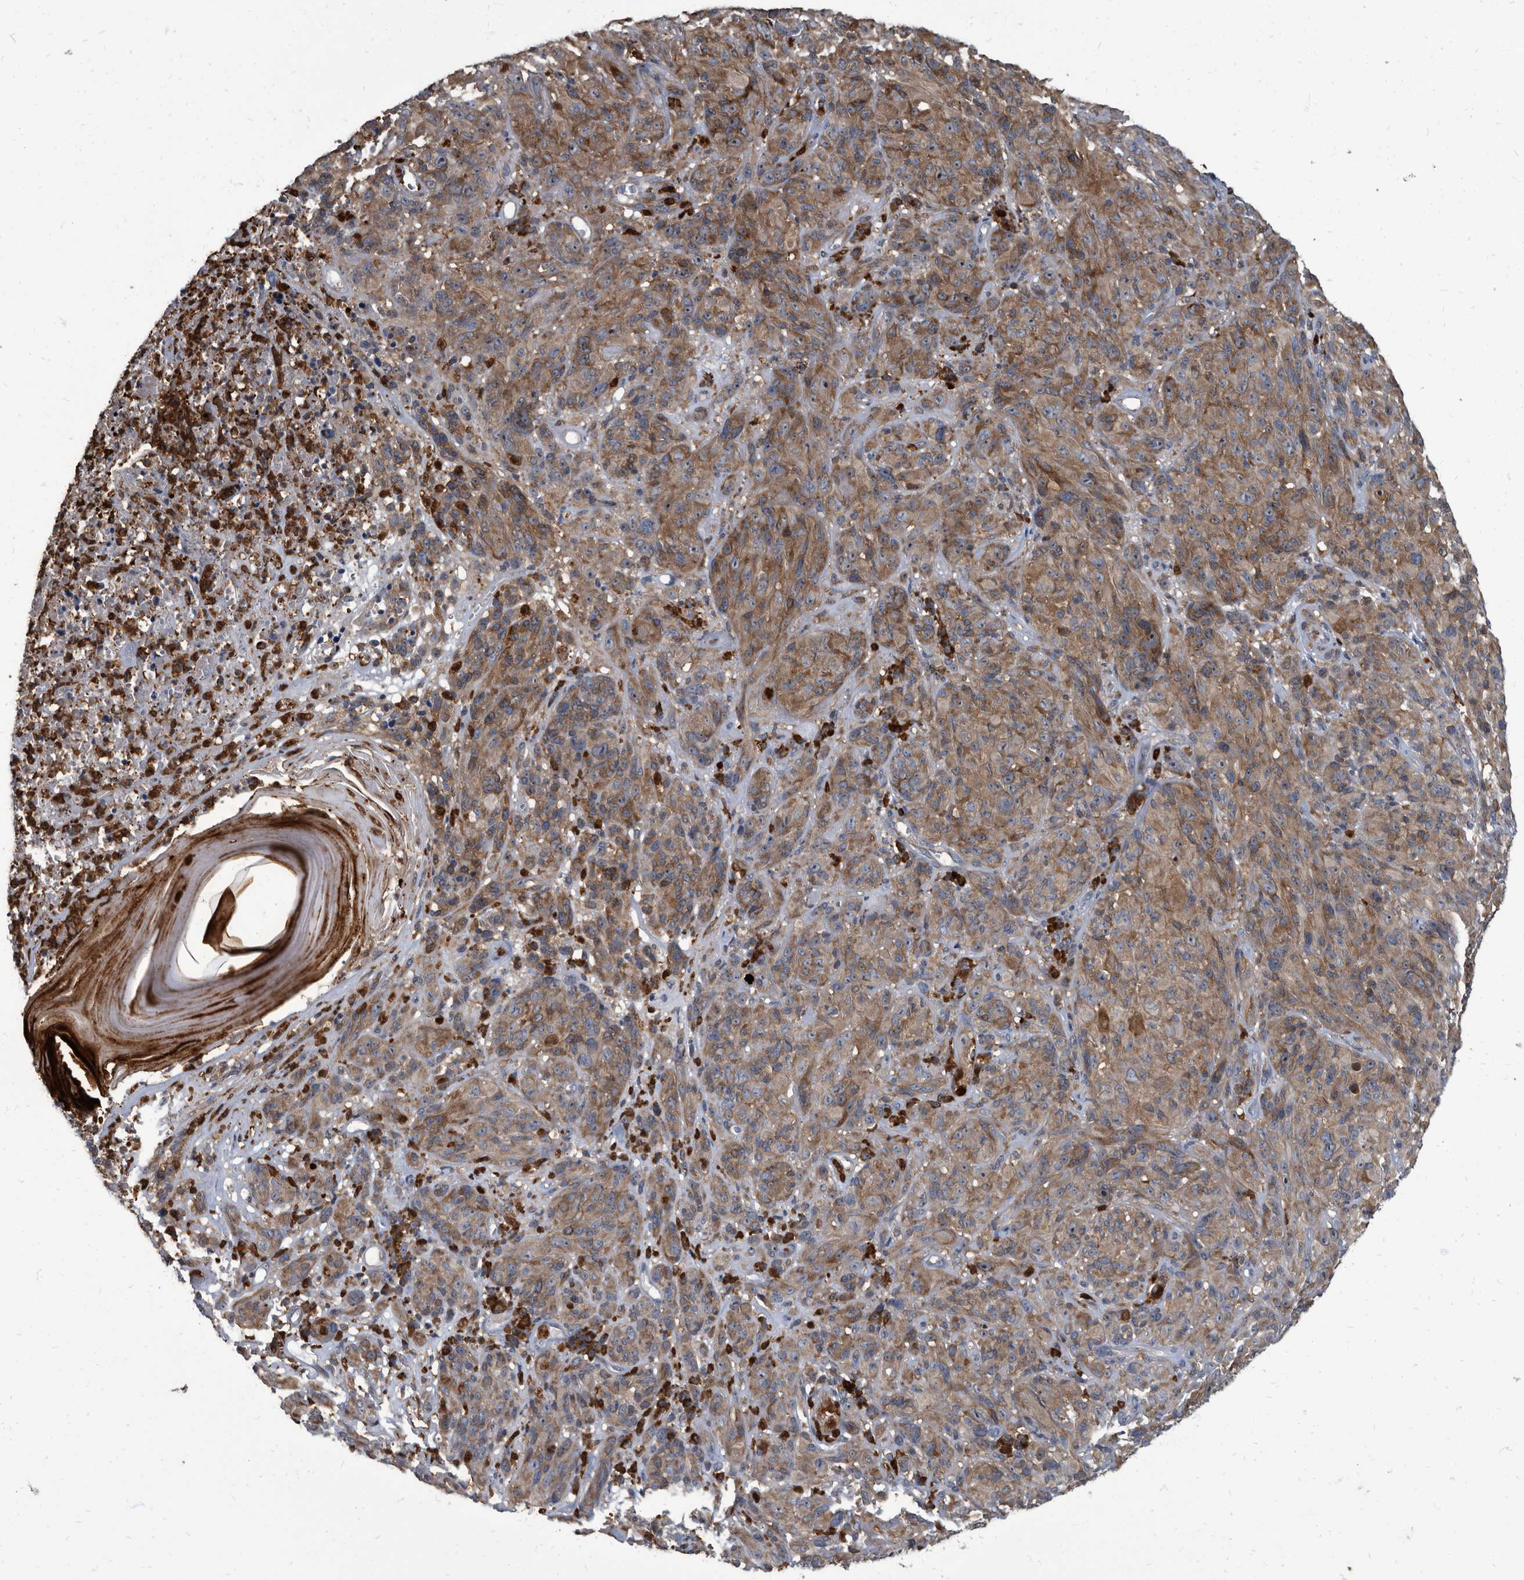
{"staining": {"intensity": "moderate", "quantity": ">75%", "location": "cytoplasmic/membranous"}, "tissue": "melanoma", "cell_type": "Tumor cells", "image_type": "cancer", "snomed": [{"axis": "morphology", "description": "Malignant melanoma, NOS"}, {"axis": "topography", "description": "Skin of head"}], "caption": "Immunohistochemical staining of human melanoma shows medium levels of moderate cytoplasmic/membranous expression in approximately >75% of tumor cells.", "gene": "CDV3", "patient": {"sex": "male", "age": 96}}